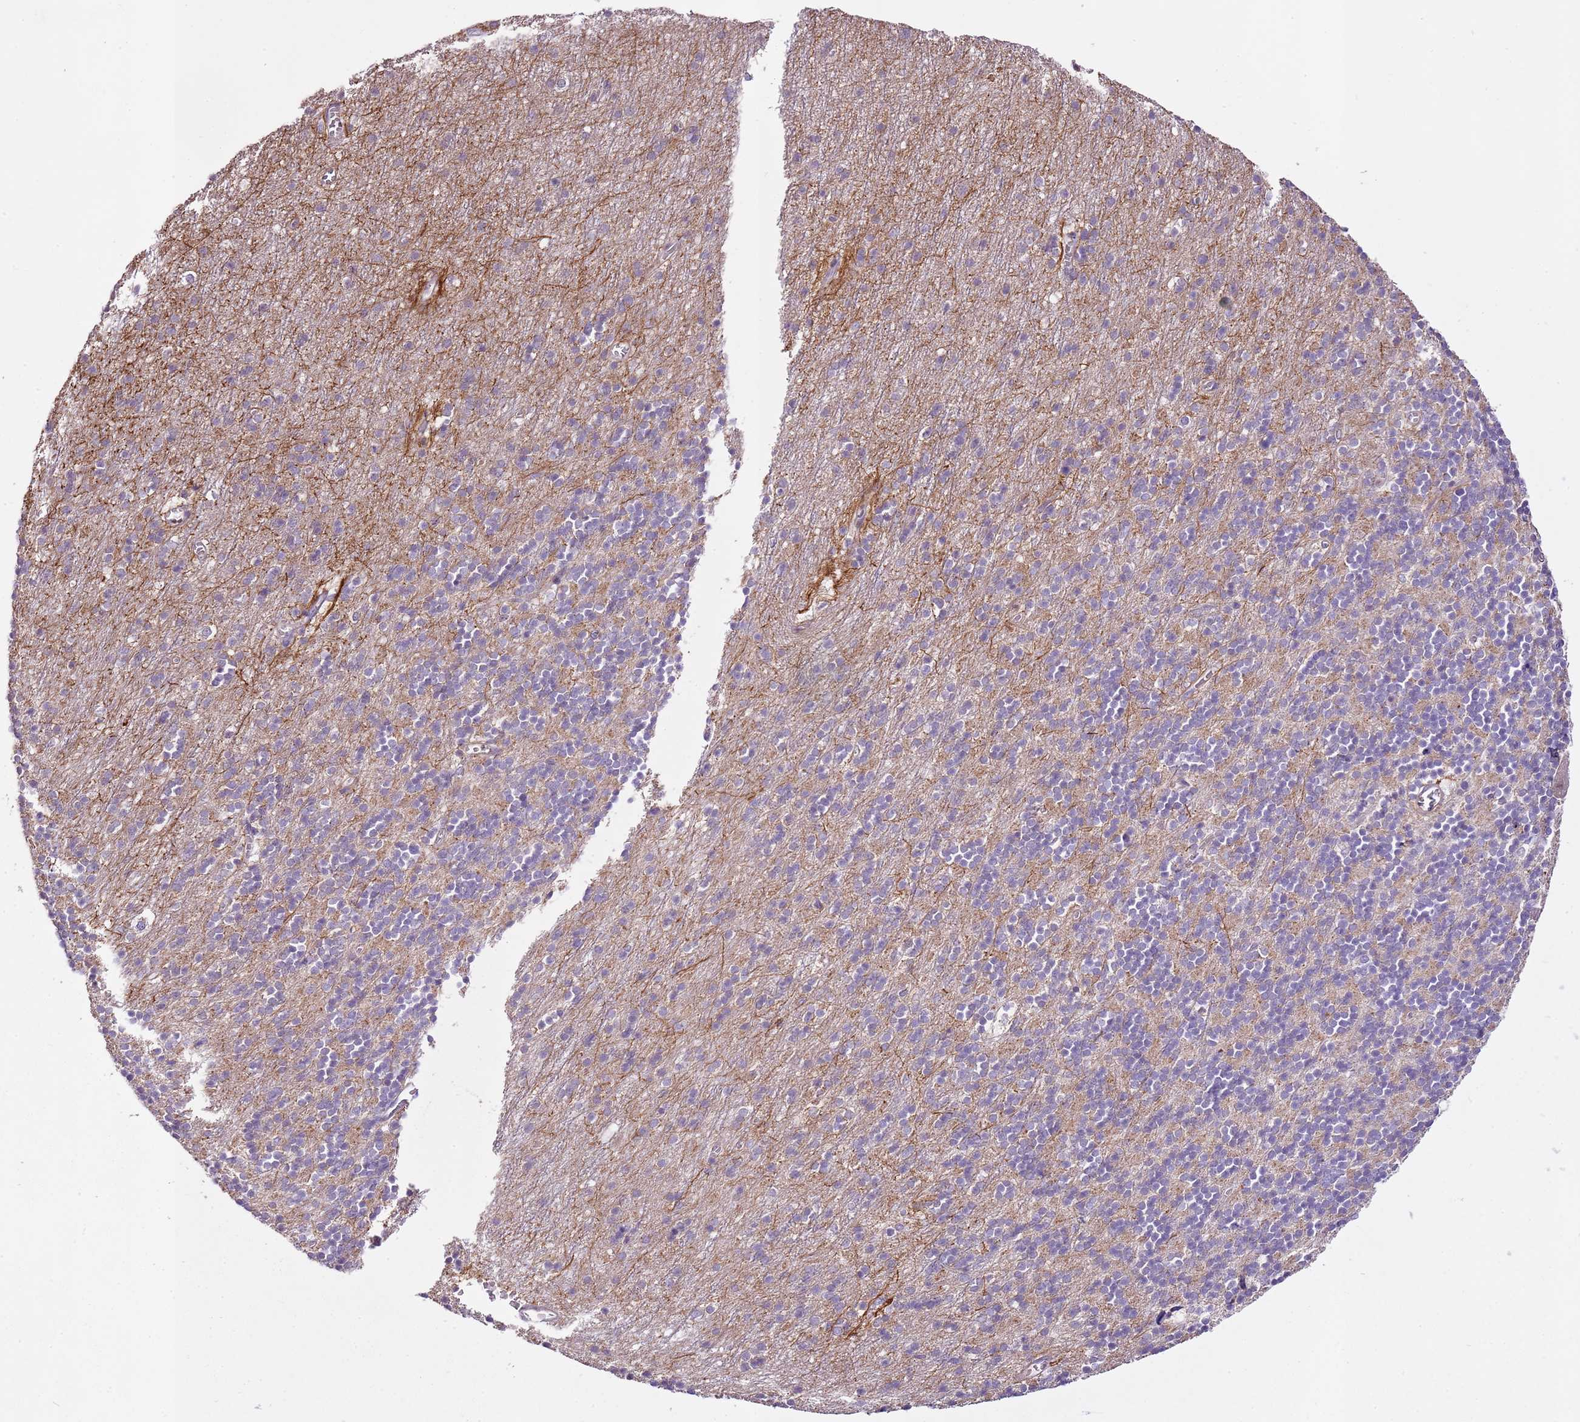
{"staining": {"intensity": "negative", "quantity": "none", "location": "none"}, "tissue": "cerebellum", "cell_type": "Cells in granular layer", "image_type": "normal", "snomed": [{"axis": "morphology", "description": "Normal tissue, NOS"}, {"axis": "topography", "description": "Cerebellum"}], "caption": "Cells in granular layer show no significant protein expression in unremarkable cerebellum. (DAB IHC, high magnification).", "gene": "CMKLR1", "patient": {"sex": "male", "age": 54}}